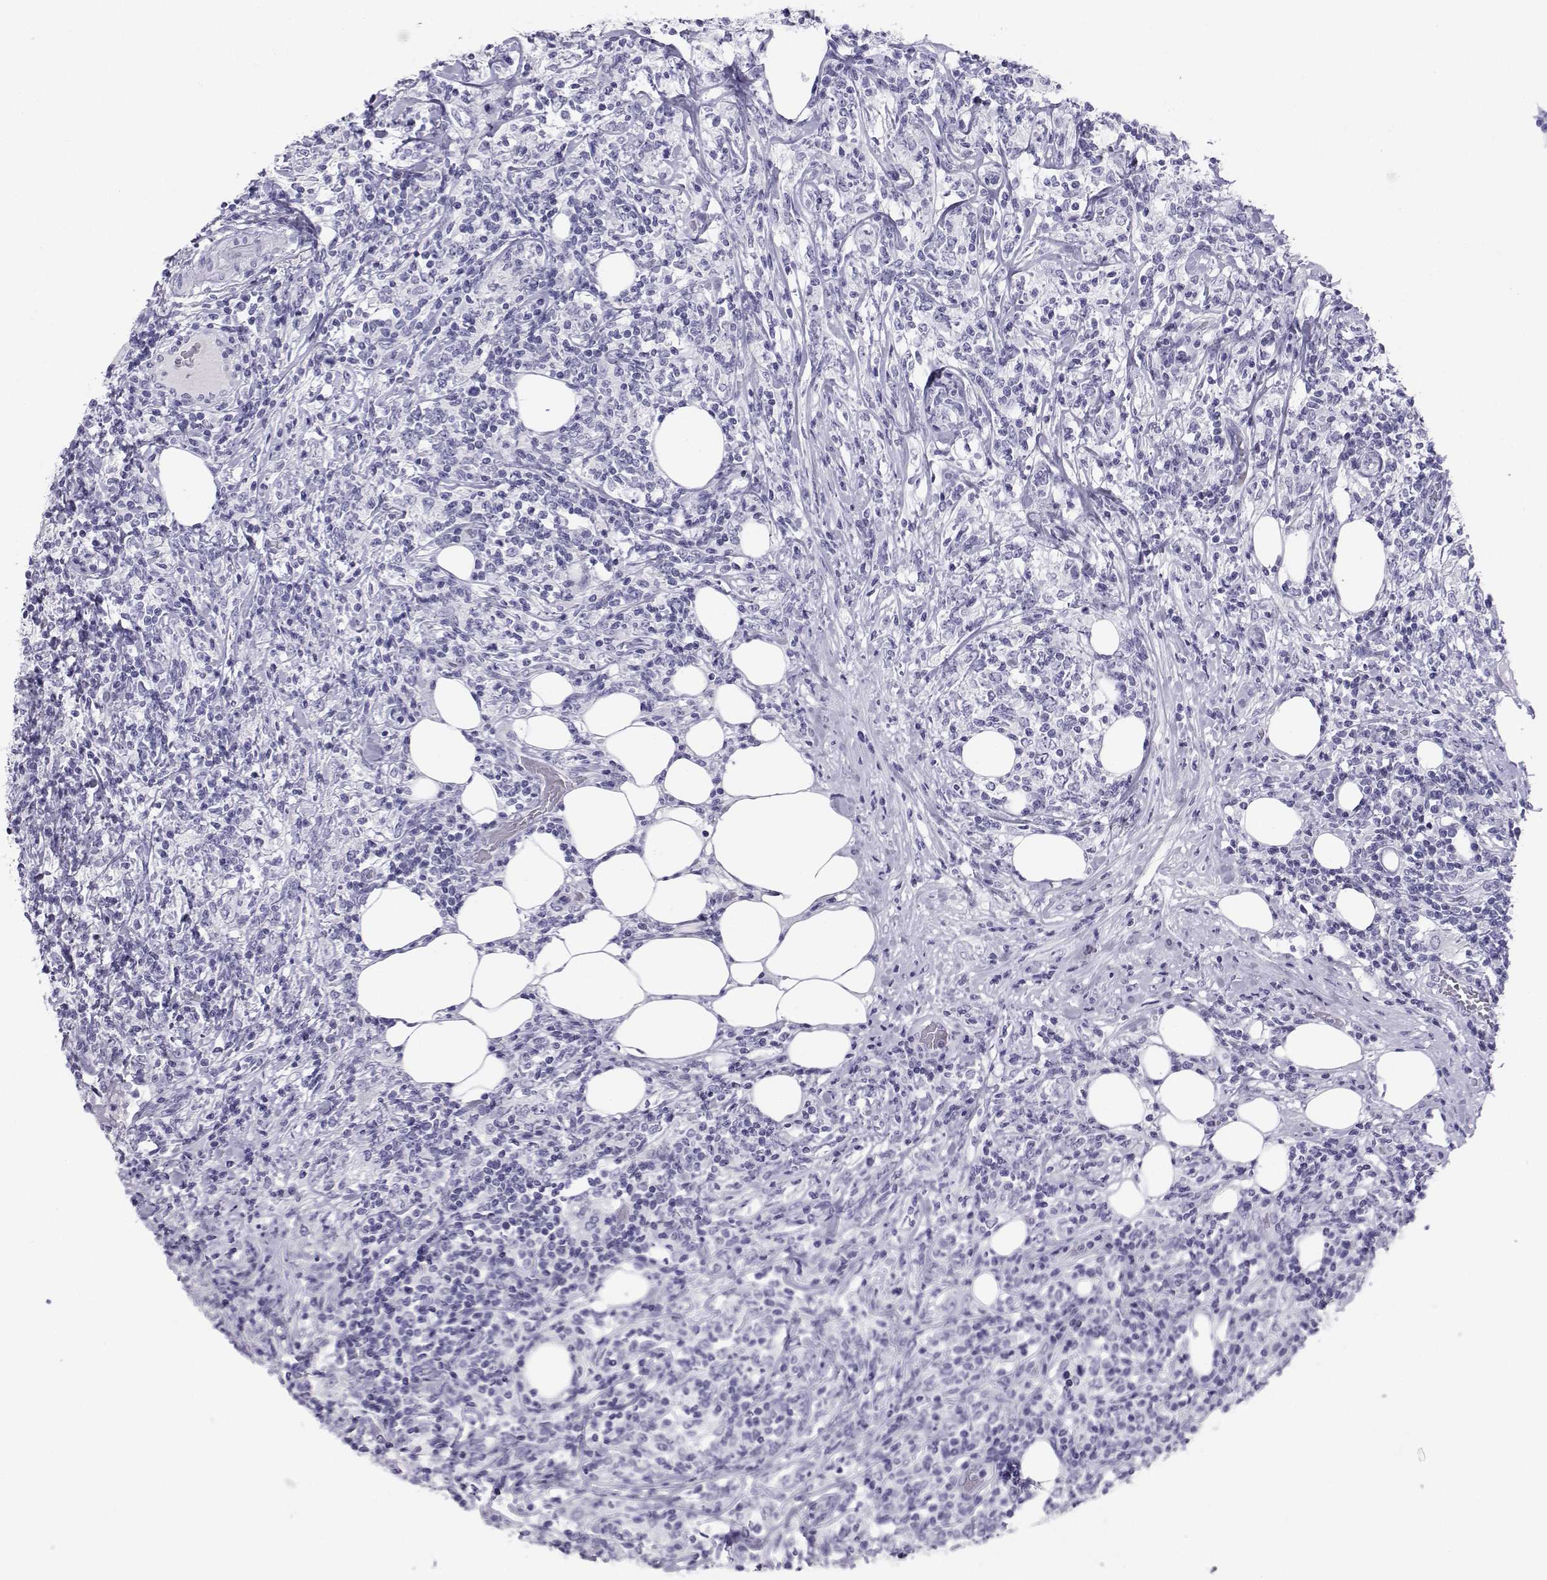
{"staining": {"intensity": "negative", "quantity": "none", "location": "none"}, "tissue": "lymphoma", "cell_type": "Tumor cells", "image_type": "cancer", "snomed": [{"axis": "morphology", "description": "Malignant lymphoma, non-Hodgkin's type, High grade"}, {"axis": "topography", "description": "Lymph node"}], "caption": "Immunohistochemistry histopathology image of neoplastic tissue: lymphoma stained with DAB demonstrates no significant protein expression in tumor cells.", "gene": "SST", "patient": {"sex": "female", "age": 84}}